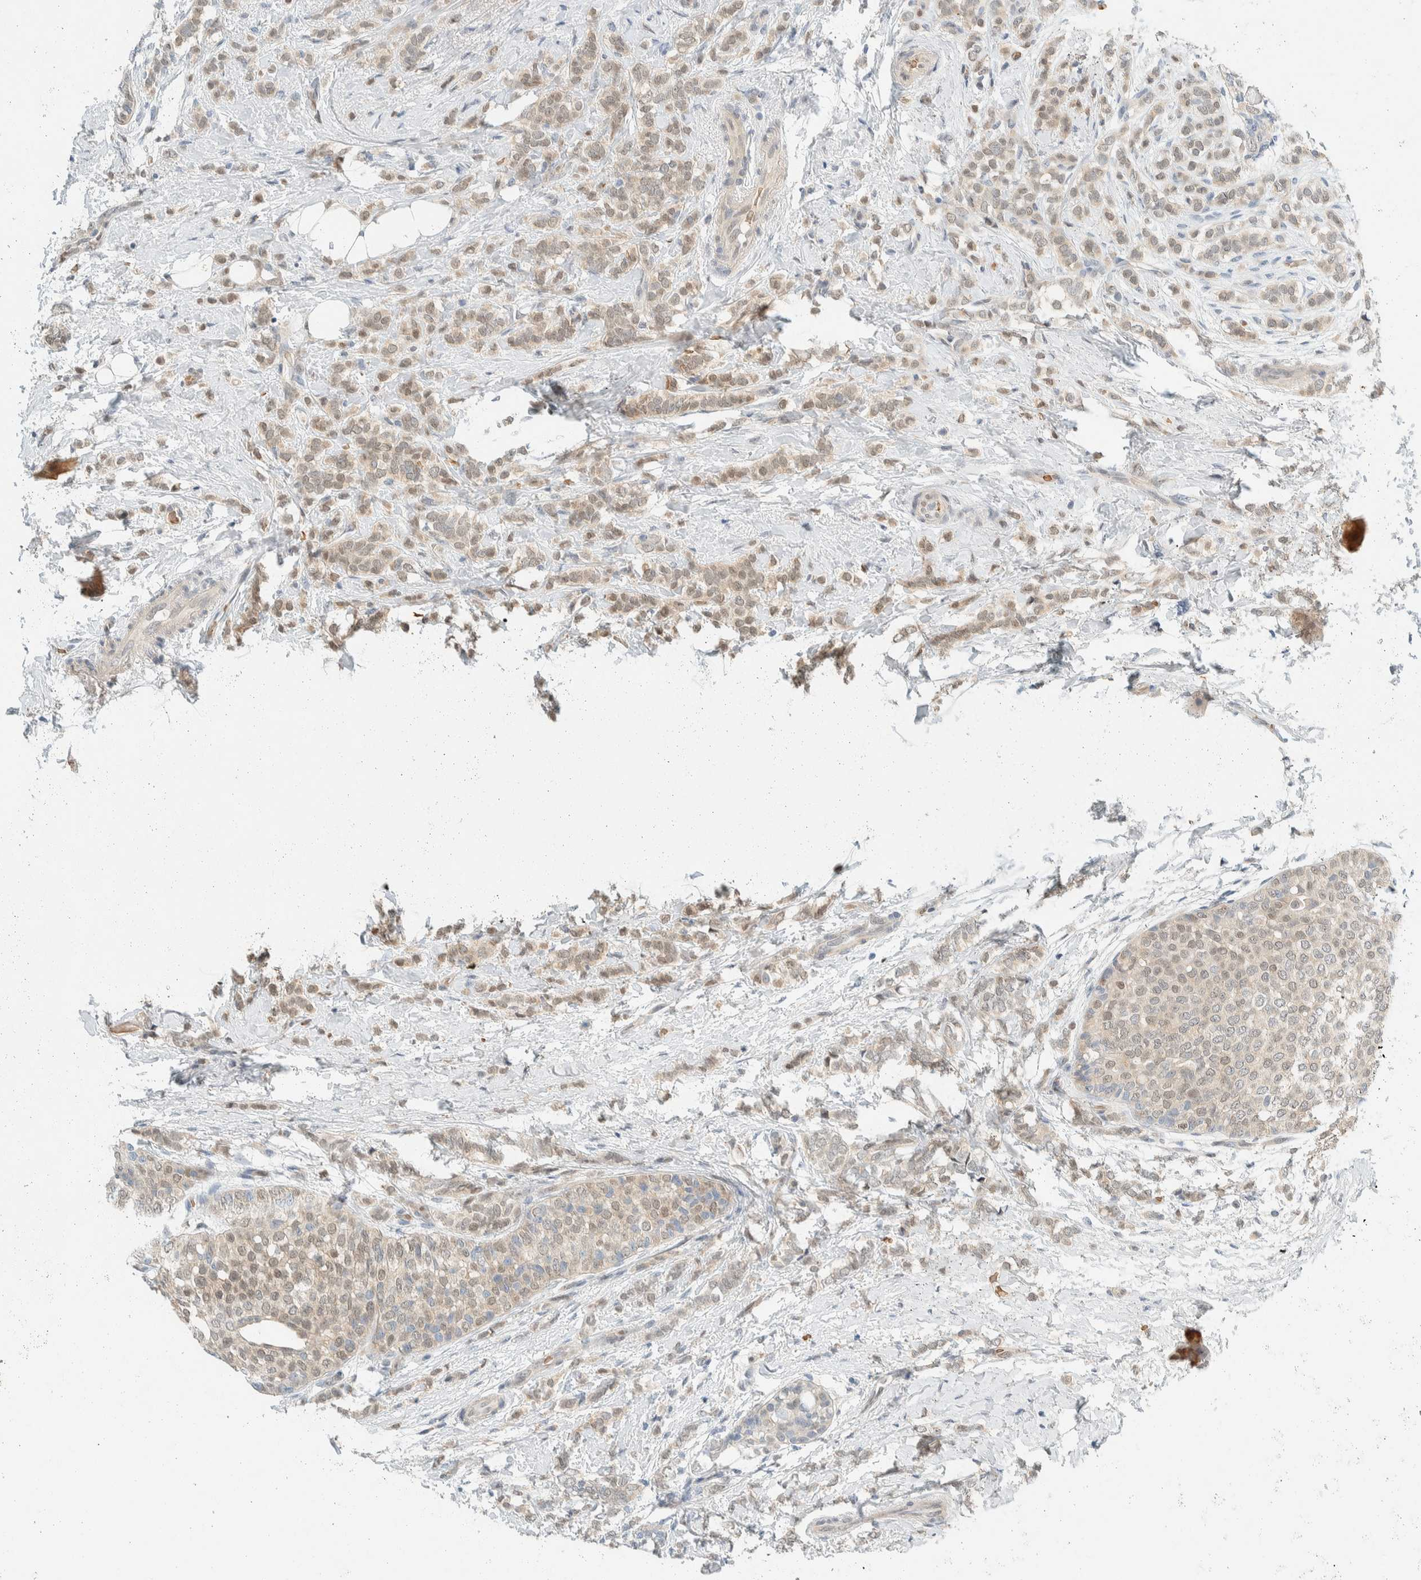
{"staining": {"intensity": "weak", "quantity": ">75%", "location": "cytoplasmic/membranous,nuclear"}, "tissue": "breast cancer", "cell_type": "Tumor cells", "image_type": "cancer", "snomed": [{"axis": "morphology", "description": "Lobular carcinoma"}, {"axis": "topography", "description": "Breast"}], "caption": "Immunohistochemistry (IHC) micrograph of neoplastic tissue: breast cancer stained using immunohistochemistry displays low levels of weak protein expression localized specifically in the cytoplasmic/membranous and nuclear of tumor cells, appearing as a cytoplasmic/membranous and nuclear brown color.", "gene": "TSTD2", "patient": {"sex": "female", "age": 50}}